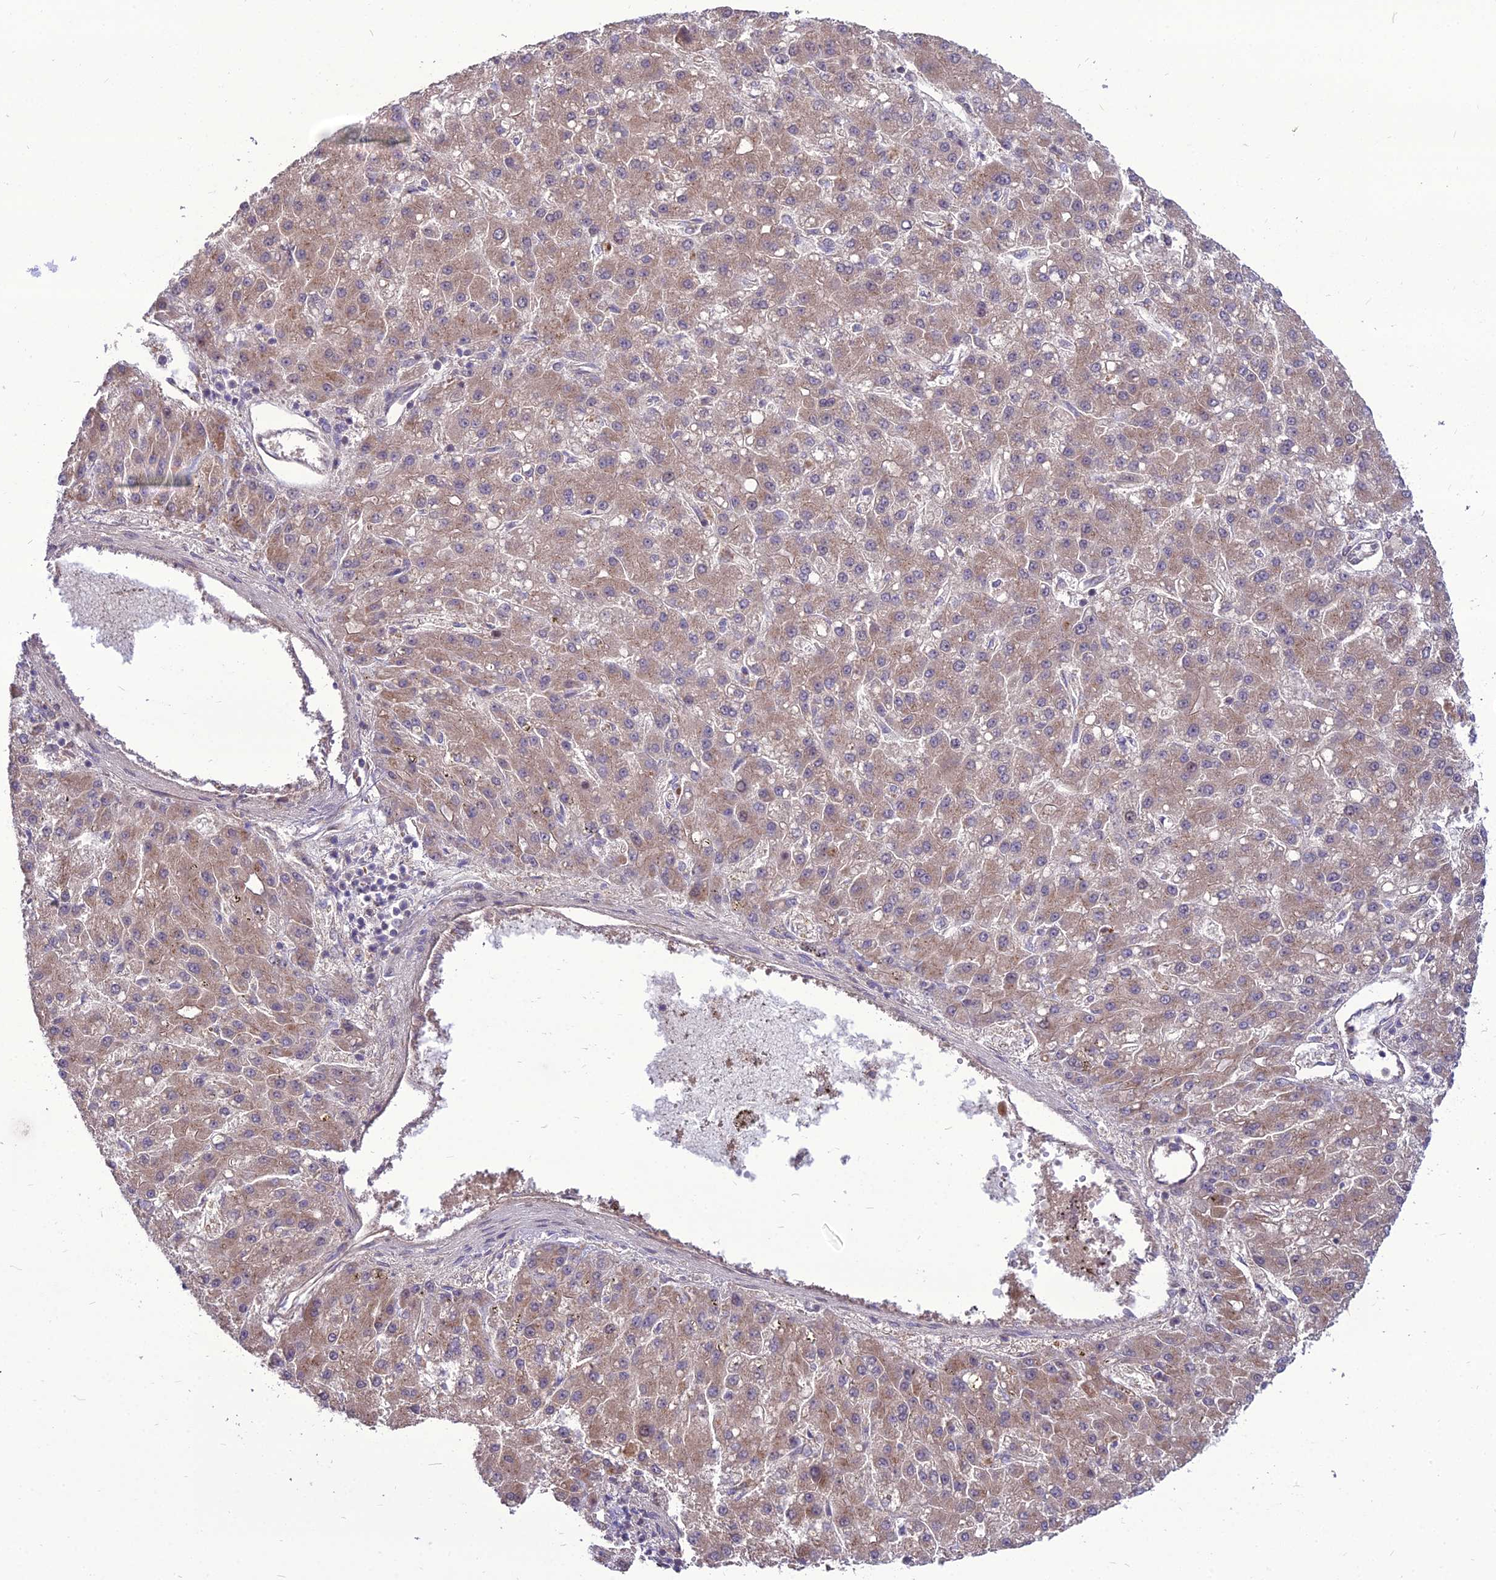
{"staining": {"intensity": "moderate", "quantity": "25%-75%", "location": "cytoplasmic/membranous"}, "tissue": "liver cancer", "cell_type": "Tumor cells", "image_type": "cancer", "snomed": [{"axis": "morphology", "description": "Carcinoma, Hepatocellular, NOS"}, {"axis": "topography", "description": "Liver"}], "caption": "Tumor cells exhibit moderate cytoplasmic/membranous positivity in approximately 25%-75% of cells in hepatocellular carcinoma (liver). (Brightfield microscopy of DAB IHC at high magnification).", "gene": "SPRYD7", "patient": {"sex": "male", "age": 67}}